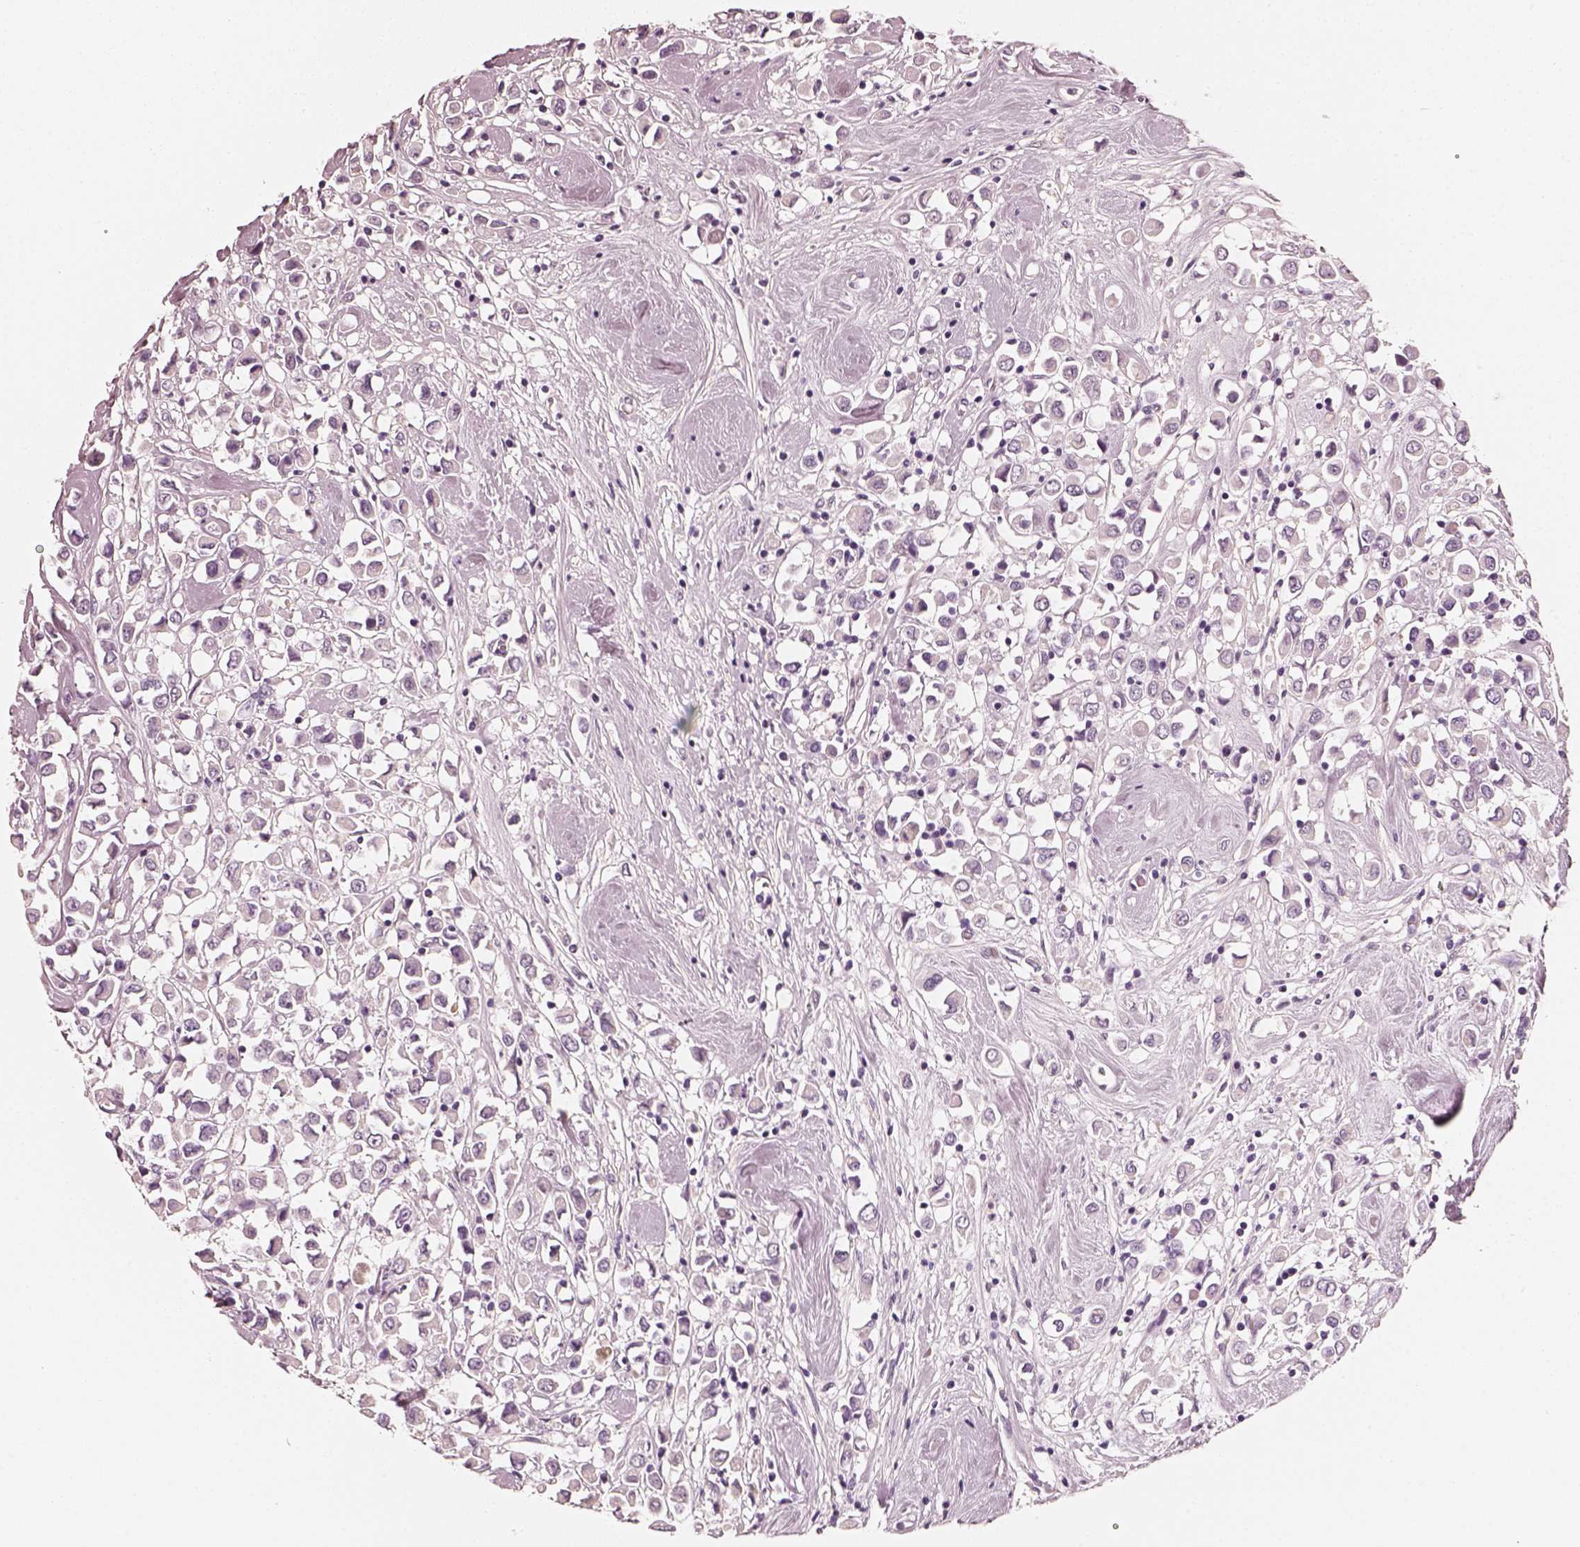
{"staining": {"intensity": "negative", "quantity": "none", "location": "none"}, "tissue": "breast cancer", "cell_type": "Tumor cells", "image_type": "cancer", "snomed": [{"axis": "morphology", "description": "Duct carcinoma"}, {"axis": "topography", "description": "Breast"}], "caption": "There is no significant staining in tumor cells of breast infiltrating ductal carcinoma.", "gene": "RS1", "patient": {"sex": "female", "age": 61}}